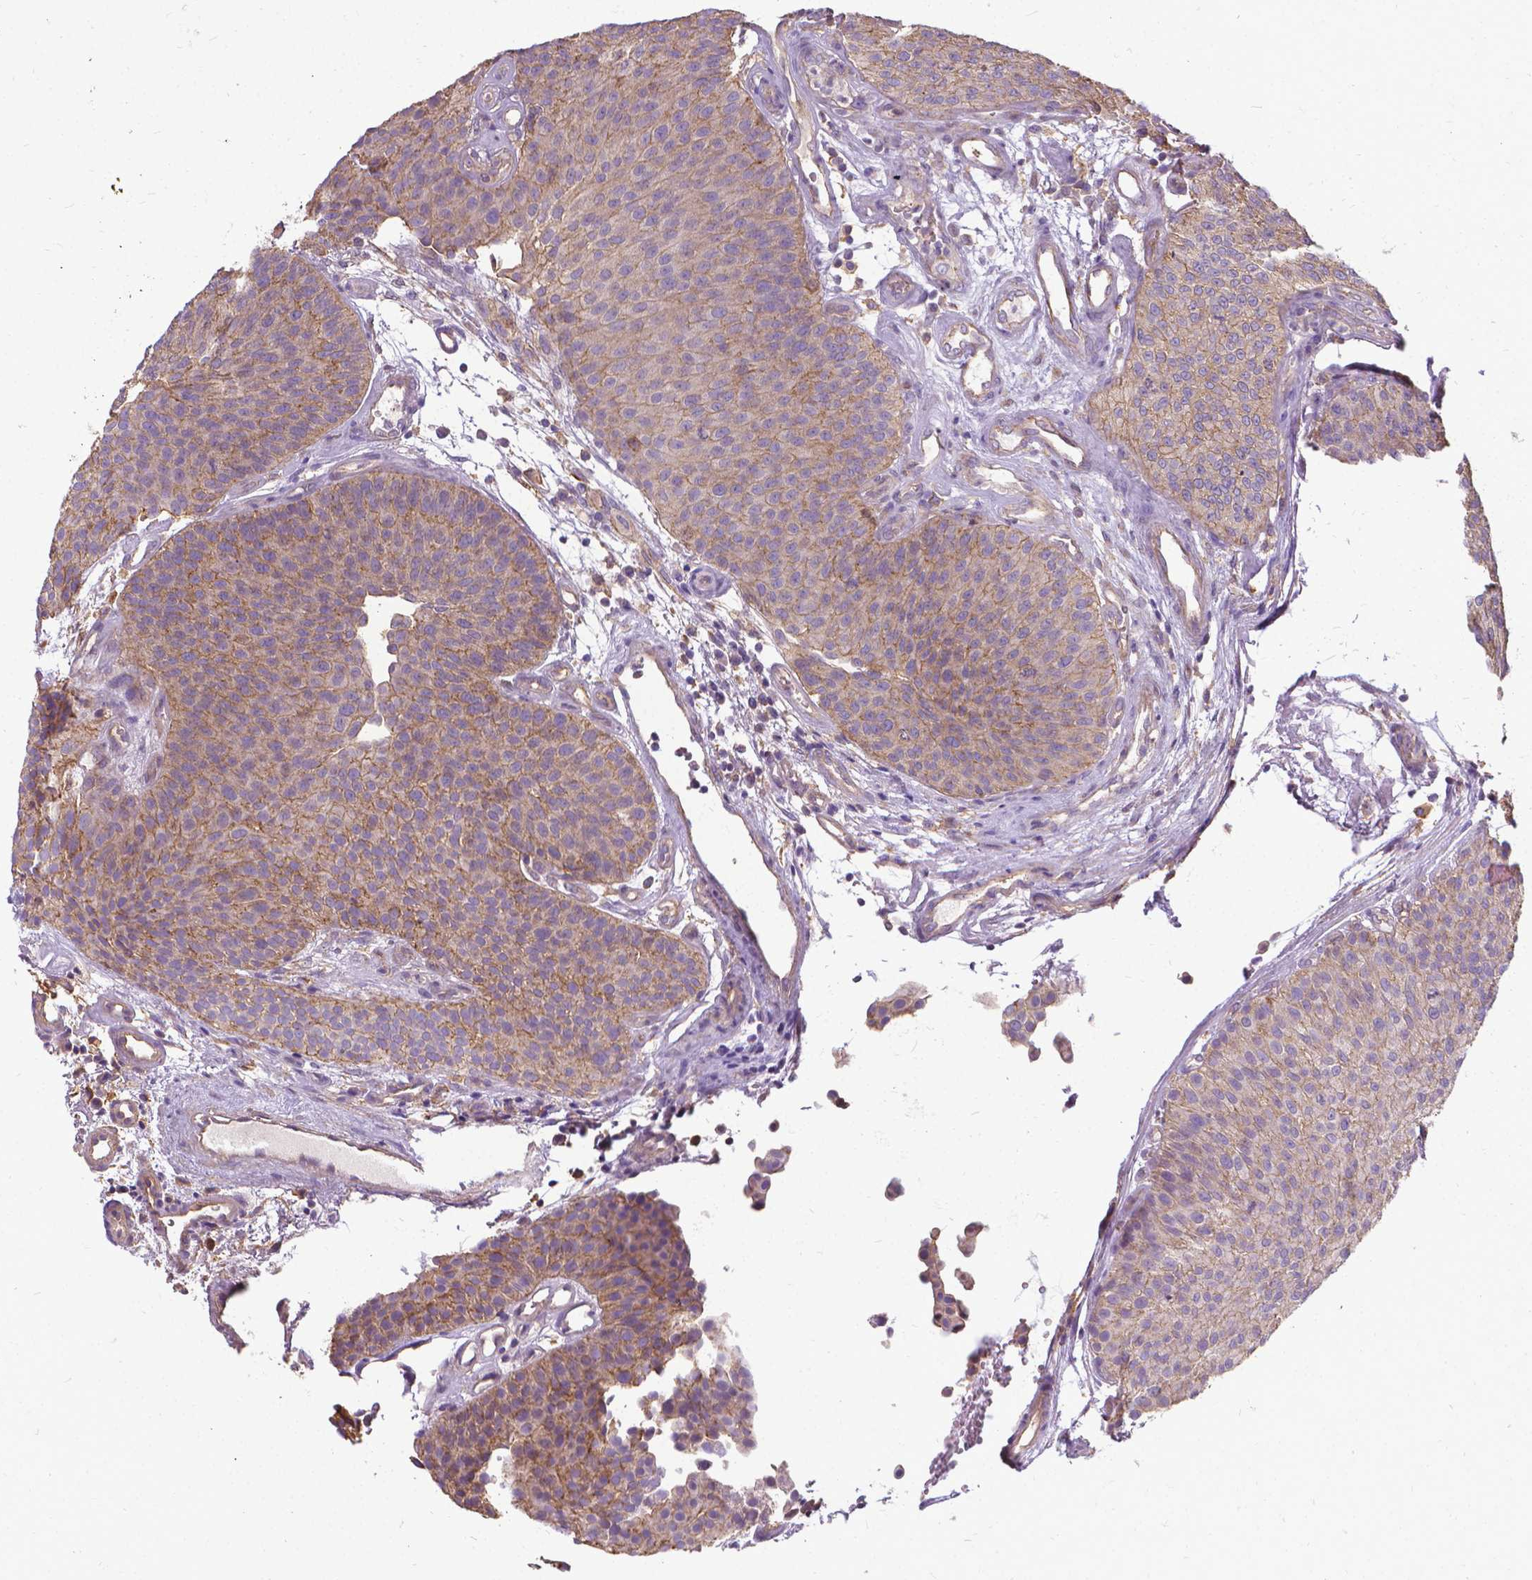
{"staining": {"intensity": "weak", "quantity": "<25%", "location": "cytoplasmic/membranous"}, "tissue": "urothelial cancer", "cell_type": "Tumor cells", "image_type": "cancer", "snomed": [{"axis": "morphology", "description": "Urothelial carcinoma, Low grade"}, {"axis": "topography", "description": "Urinary bladder"}], "caption": "Tumor cells are negative for protein expression in human urothelial cancer.", "gene": "CFAP299", "patient": {"sex": "female", "age": 87}}